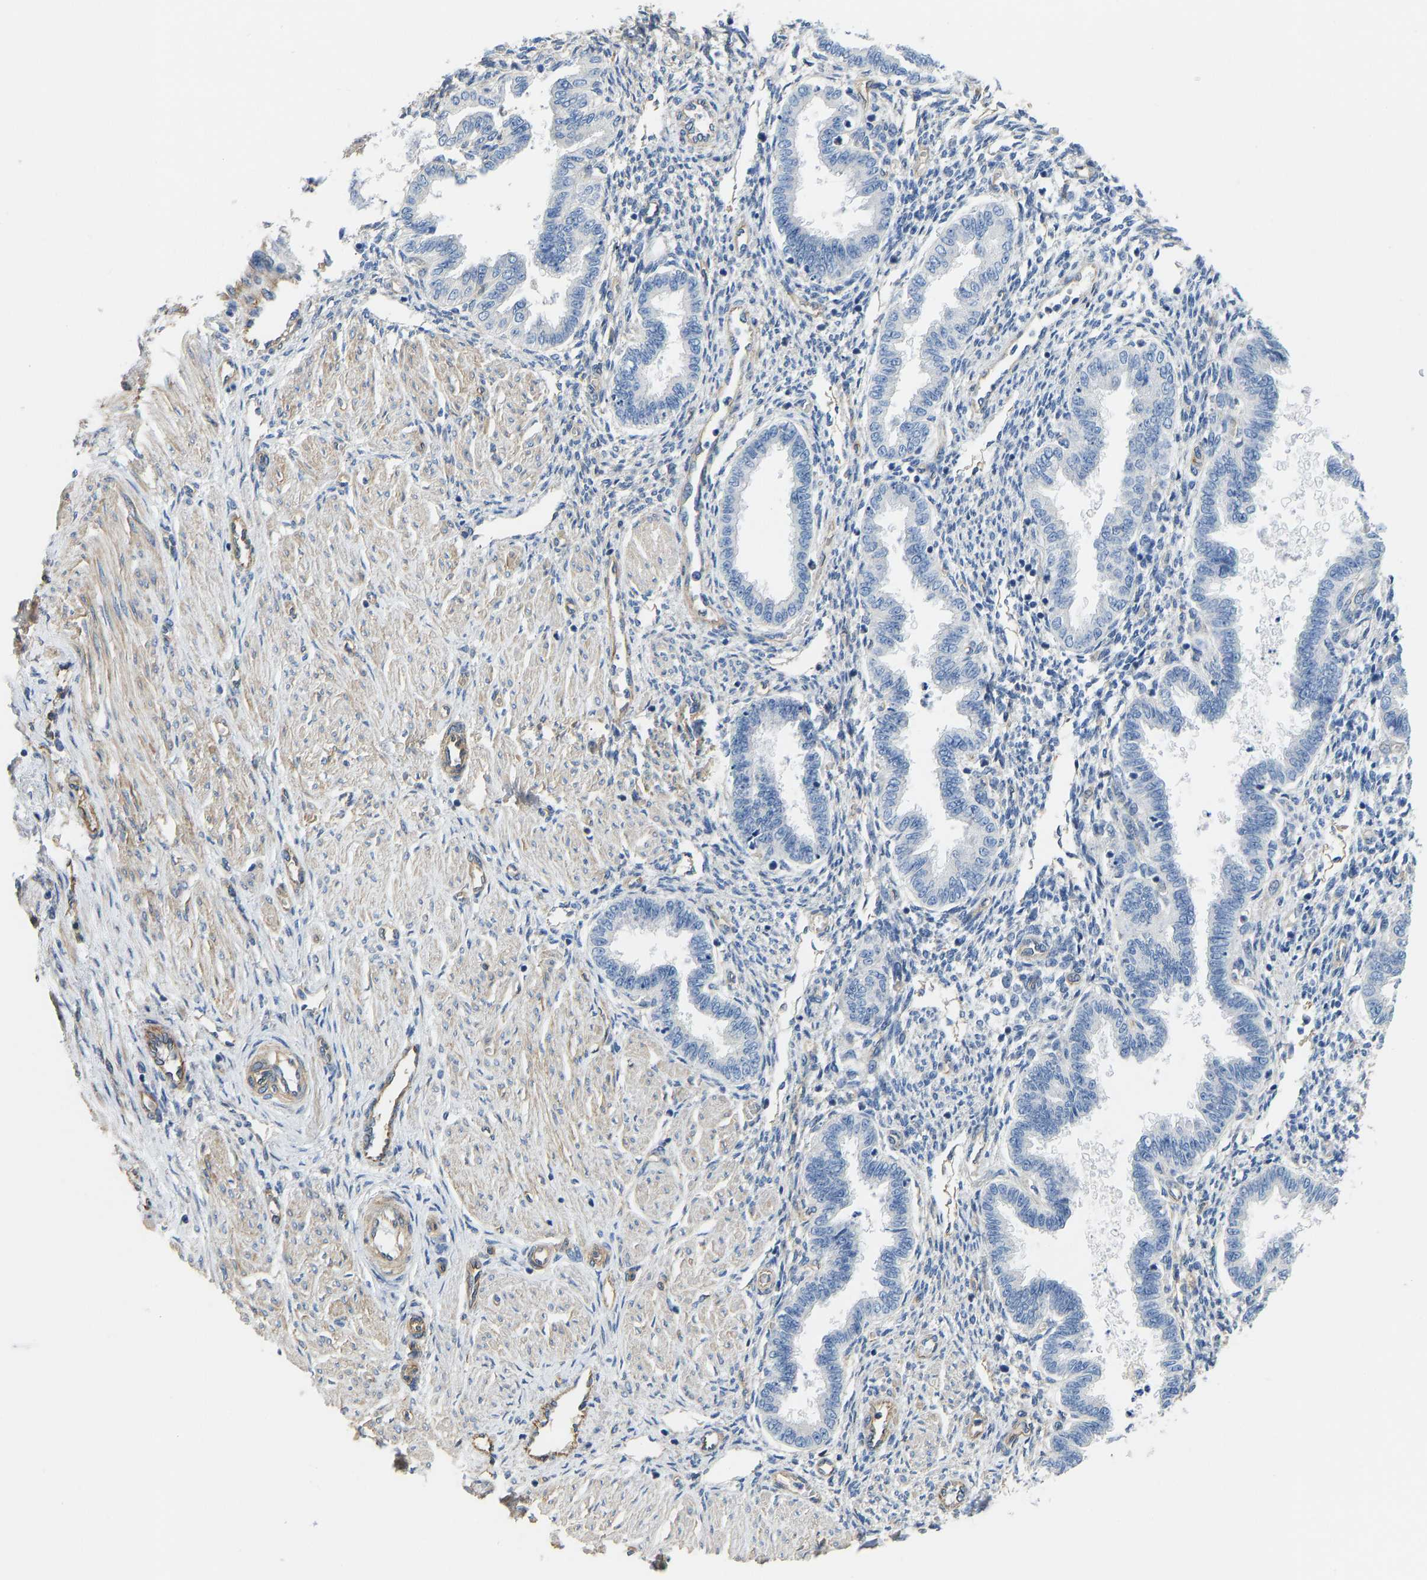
{"staining": {"intensity": "negative", "quantity": "none", "location": "none"}, "tissue": "endometrium", "cell_type": "Cells in endometrial stroma", "image_type": "normal", "snomed": [{"axis": "morphology", "description": "Normal tissue, NOS"}, {"axis": "topography", "description": "Endometrium"}], "caption": "This is a photomicrograph of immunohistochemistry staining of benign endometrium, which shows no staining in cells in endometrial stroma. The staining was performed using DAB (3,3'-diaminobenzidine) to visualize the protein expression in brown, while the nuclei were stained in blue with hematoxylin (Magnification: 20x).", "gene": "ELMO2", "patient": {"sex": "female", "age": 33}}